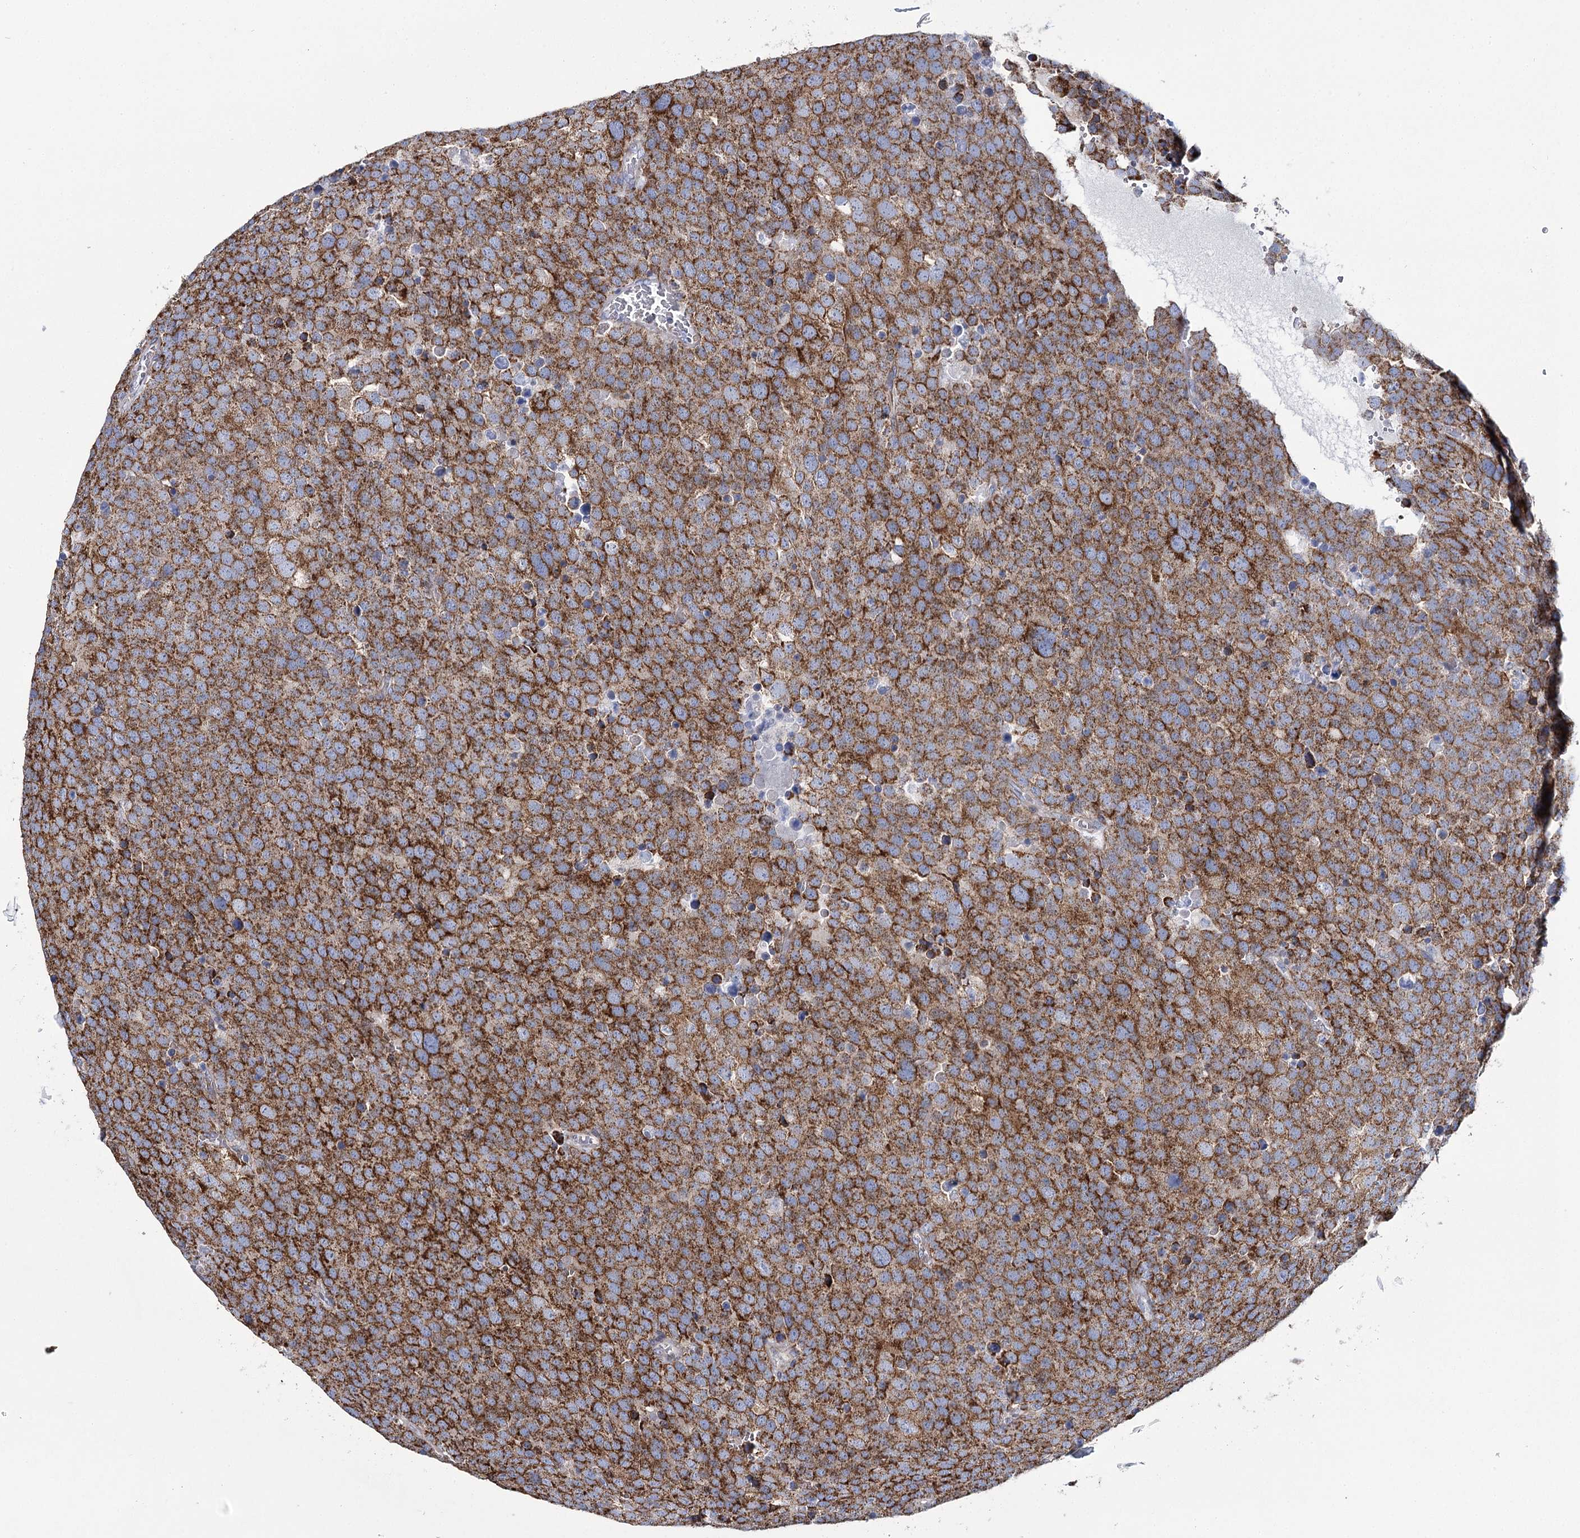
{"staining": {"intensity": "strong", "quantity": ">75%", "location": "cytoplasmic/membranous"}, "tissue": "testis cancer", "cell_type": "Tumor cells", "image_type": "cancer", "snomed": [{"axis": "morphology", "description": "Seminoma, NOS"}, {"axis": "topography", "description": "Testis"}], "caption": "Human testis cancer (seminoma) stained with a brown dye shows strong cytoplasmic/membranous positive expression in about >75% of tumor cells.", "gene": "THUMPD3", "patient": {"sex": "male", "age": 71}}